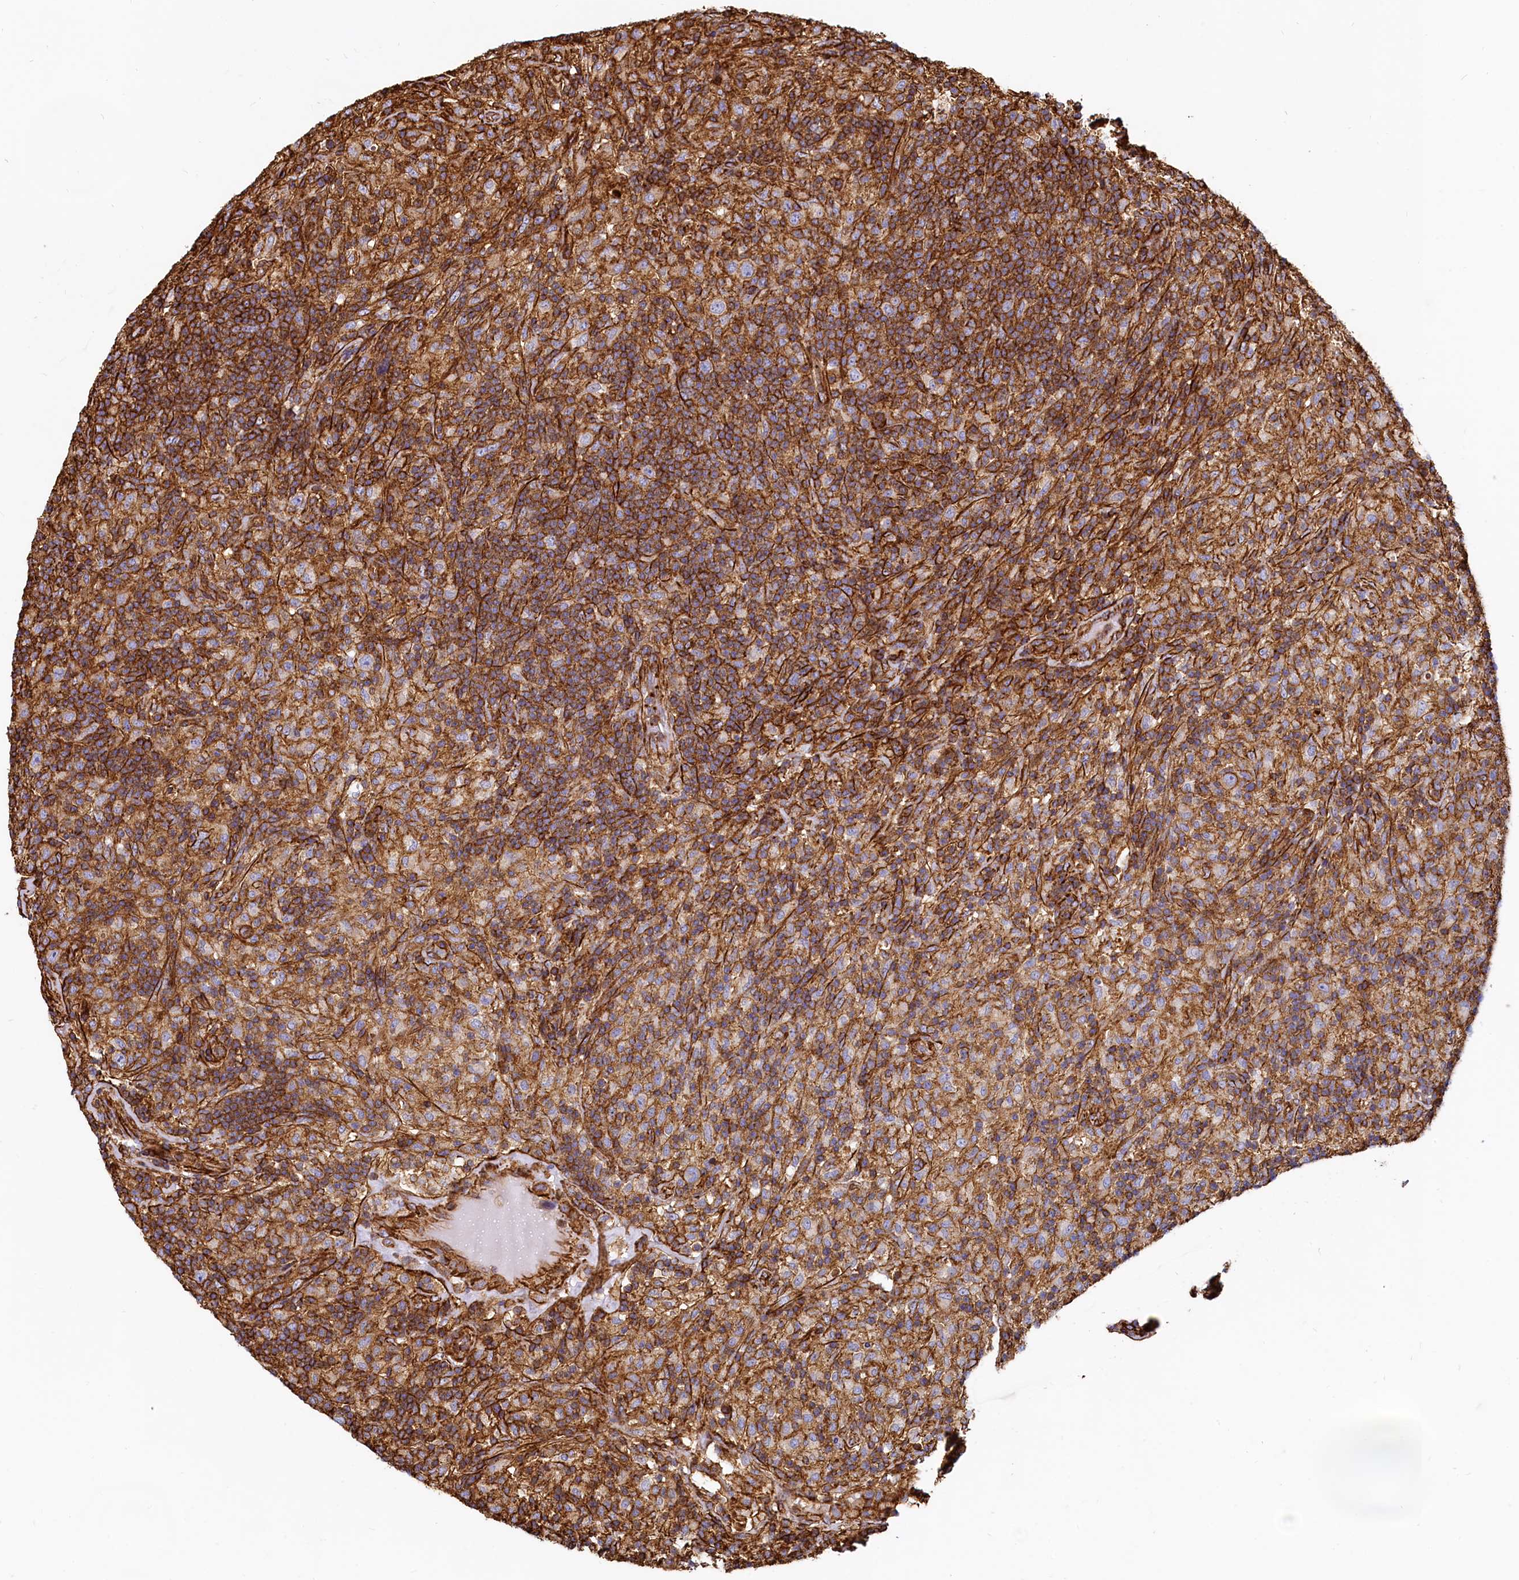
{"staining": {"intensity": "negative", "quantity": "none", "location": "none"}, "tissue": "lymphoma", "cell_type": "Tumor cells", "image_type": "cancer", "snomed": [{"axis": "morphology", "description": "Hodgkin's disease, NOS"}, {"axis": "topography", "description": "Lymph node"}], "caption": "Immunohistochemical staining of Hodgkin's disease shows no significant expression in tumor cells.", "gene": "THBS1", "patient": {"sex": "male", "age": 70}}